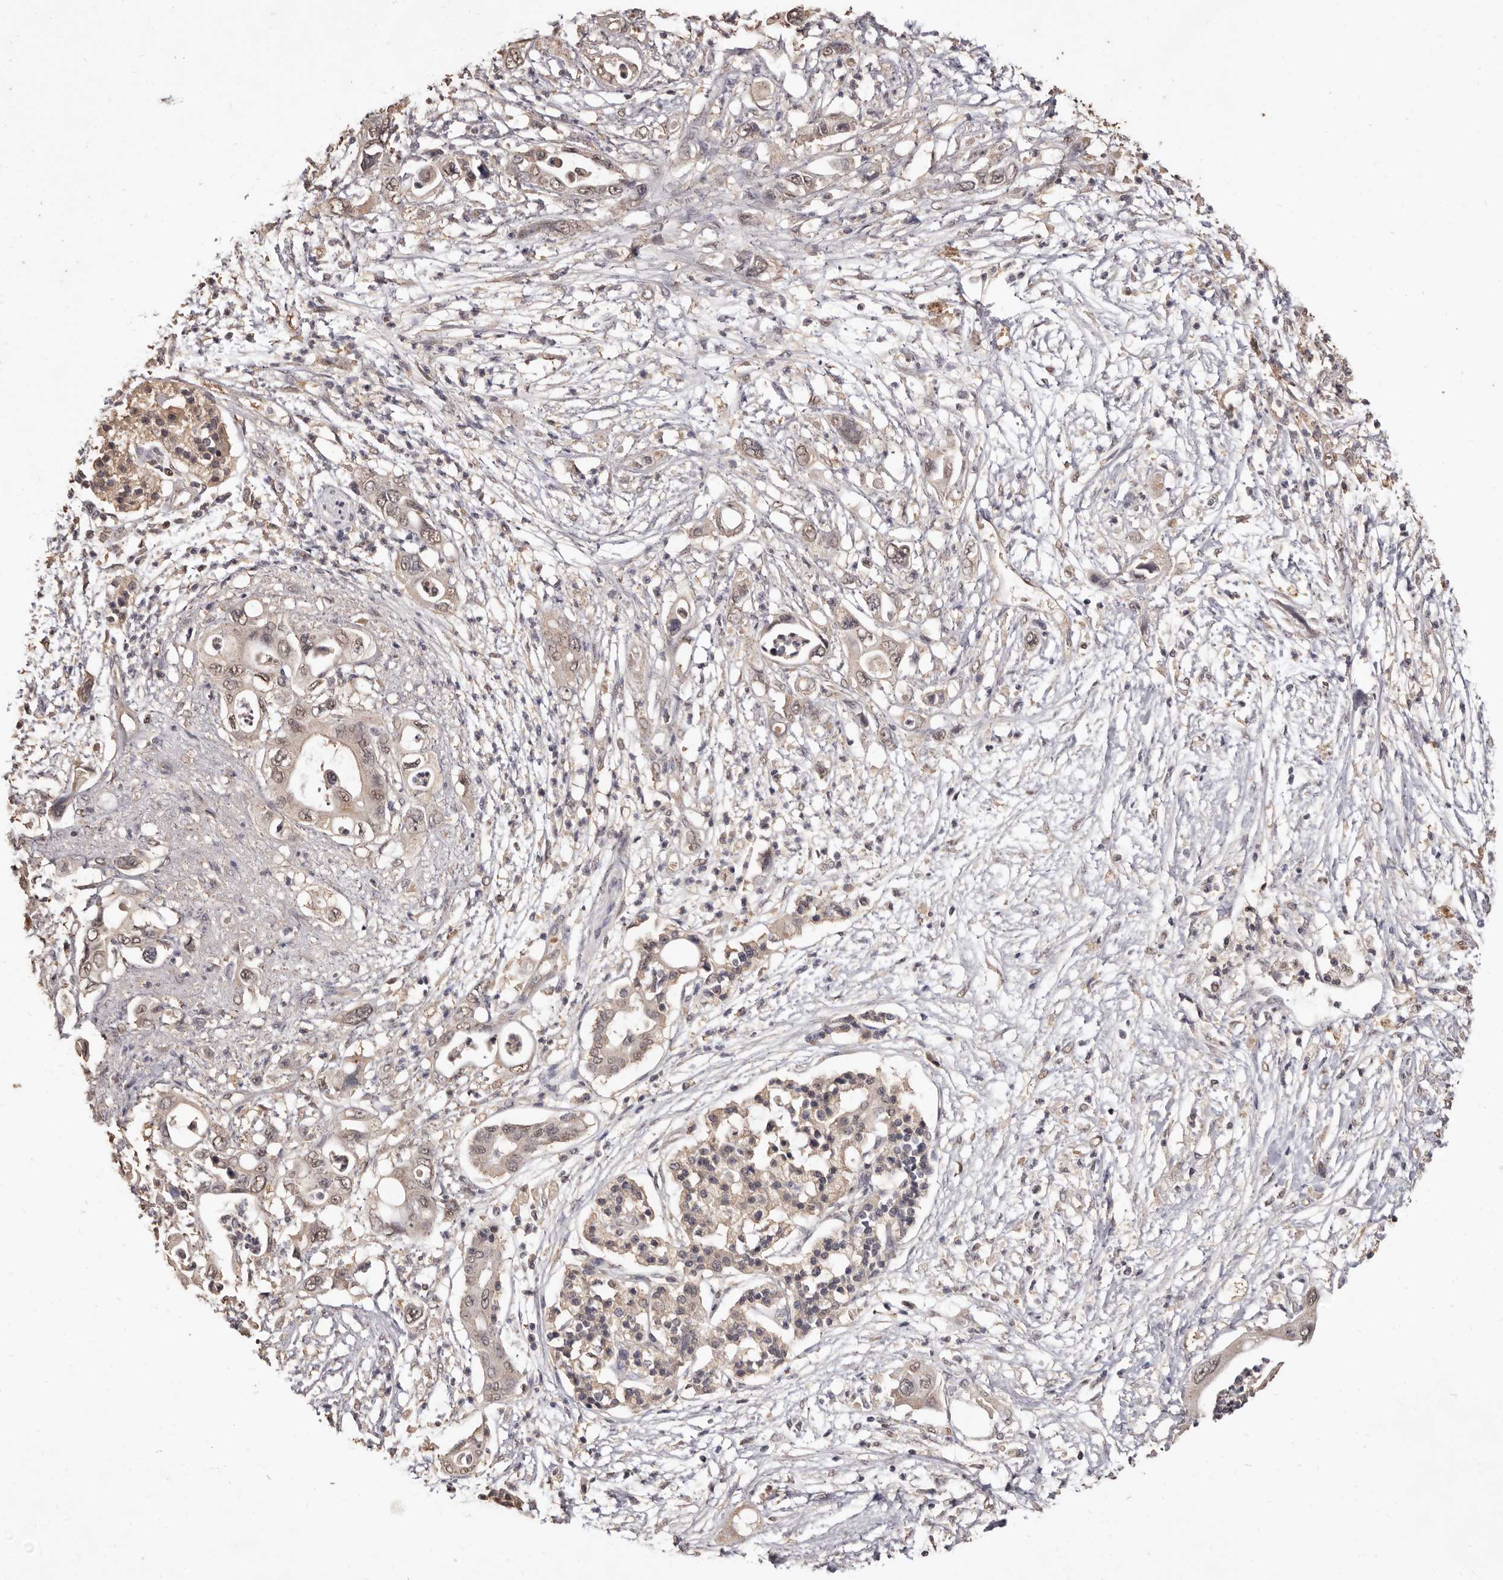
{"staining": {"intensity": "weak", "quantity": "25%-75%", "location": "nuclear"}, "tissue": "pancreatic cancer", "cell_type": "Tumor cells", "image_type": "cancer", "snomed": [{"axis": "morphology", "description": "Adenocarcinoma, NOS"}, {"axis": "topography", "description": "Pancreas"}], "caption": "Tumor cells demonstrate low levels of weak nuclear positivity in about 25%-75% of cells in human pancreatic cancer. (DAB IHC with brightfield microscopy, high magnification).", "gene": "INAVA", "patient": {"sex": "male", "age": 66}}